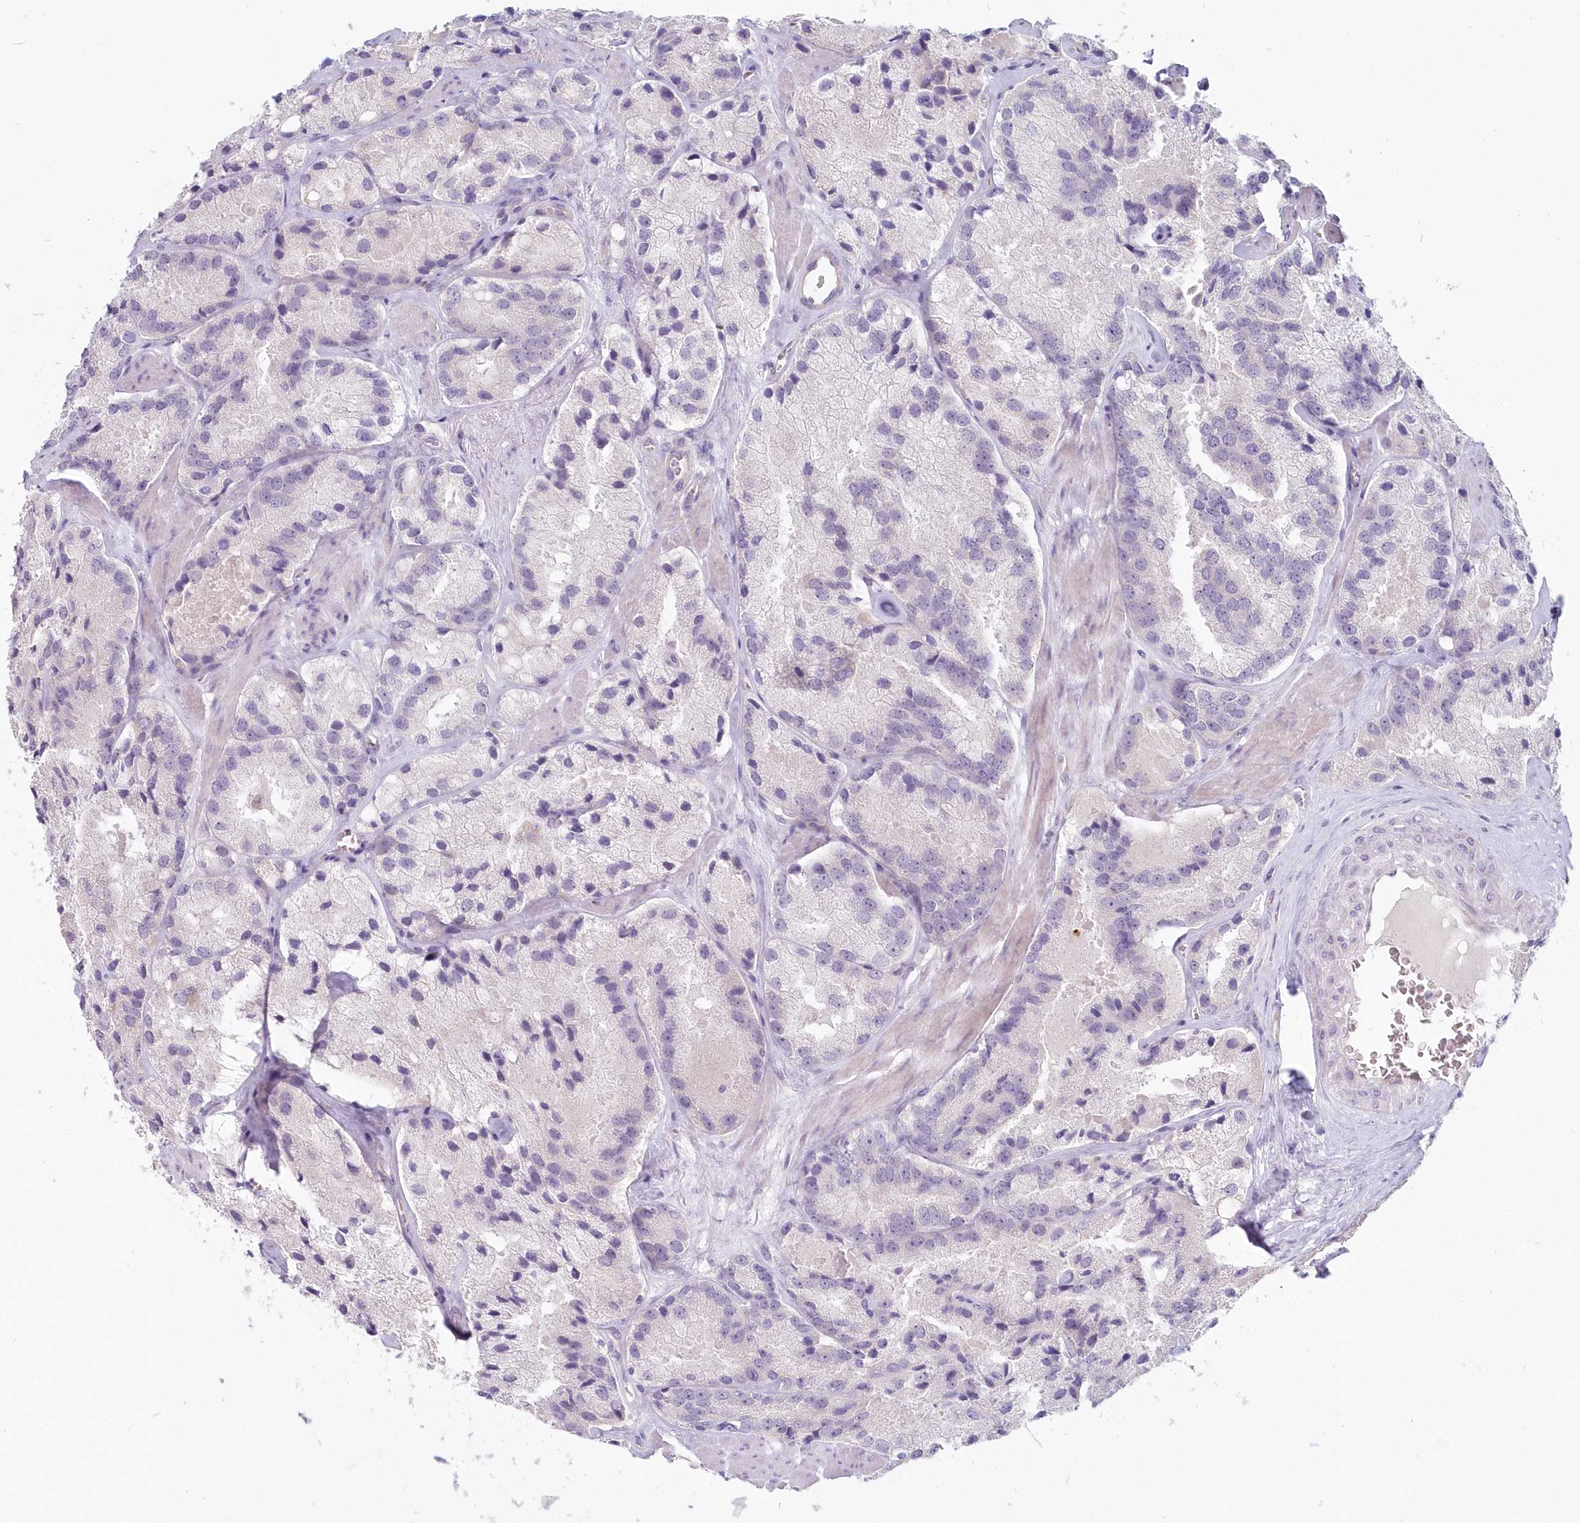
{"staining": {"intensity": "negative", "quantity": "none", "location": "none"}, "tissue": "prostate cancer", "cell_type": "Tumor cells", "image_type": "cancer", "snomed": [{"axis": "morphology", "description": "Adenocarcinoma, High grade"}, {"axis": "topography", "description": "Prostate"}], "caption": "This is an immunohistochemistry histopathology image of human prostate high-grade adenocarcinoma. There is no staining in tumor cells.", "gene": "KATNA1", "patient": {"sex": "male", "age": 66}}